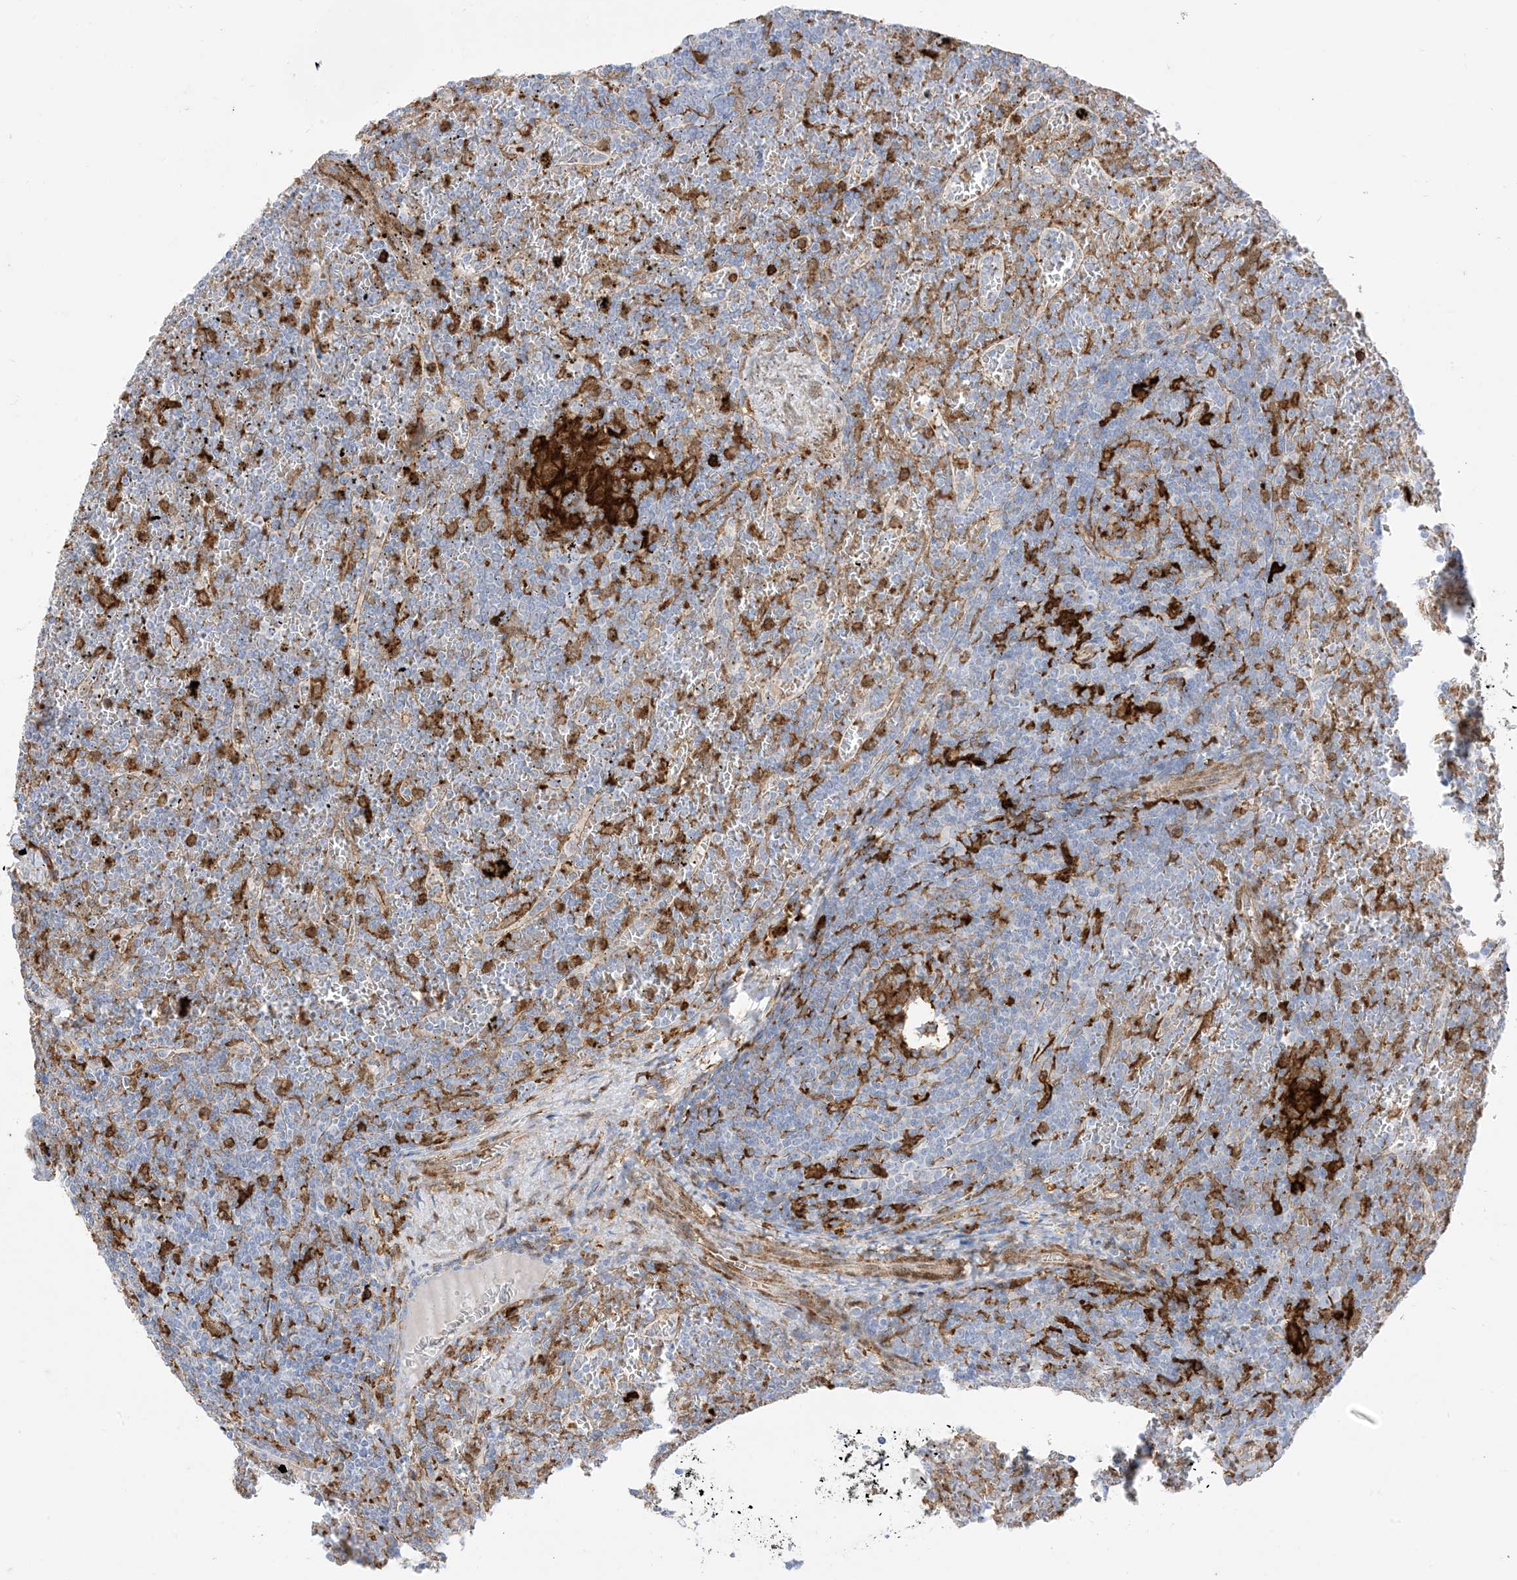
{"staining": {"intensity": "negative", "quantity": "none", "location": "none"}, "tissue": "lymphoma", "cell_type": "Tumor cells", "image_type": "cancer", "snomed": [{"axis": "morphology", "description": "Malignant lymphoma, non-Hodgkin's type, Low grade"}, {"axis": "topography", "description": "Spleen"}], "caption": "This is an immunohistochemistry image of lymphoma. There is no positivity in tumor cells.", "gene": "GSN", "patient": {"sex": "female", "age": 19}}